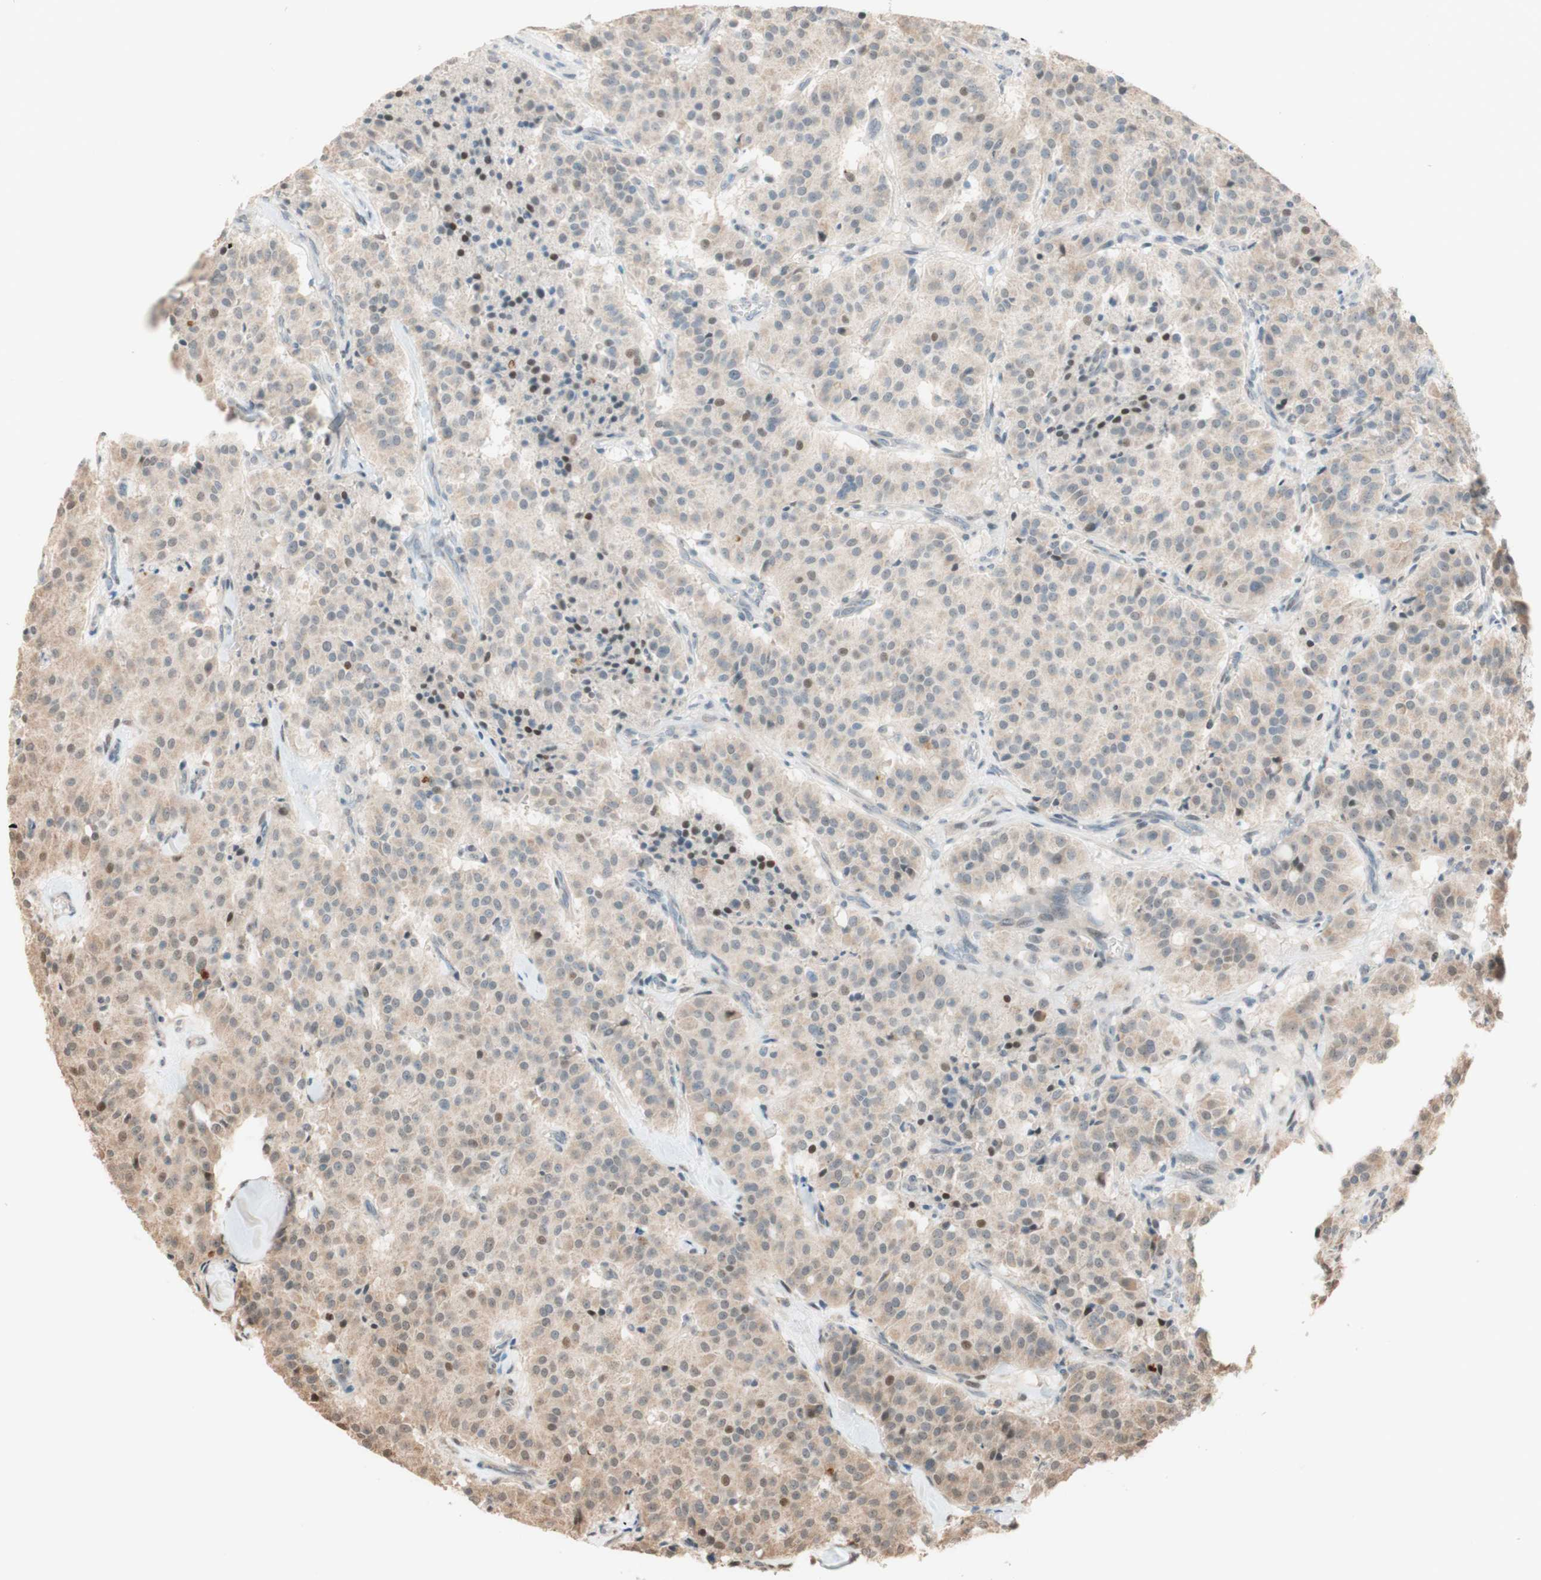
{"staining": {"intensity": "negative", "quantity": "none", "location": "none"}, "tissue": "carcinoid", "cell_type": "Tumor cells", "image_type": "cancer", "snomed": [{"axis": "morphology", "description": "Carcinoid, malignant, NOS"}, {"axis": "topography", "description": "Lung"}], "caption": "Photomicrograph shows no significant protein positivity in tumor cells of carcinoid.", "gene": "CCNC", "patient": {"sex": "male", "age": 30}}